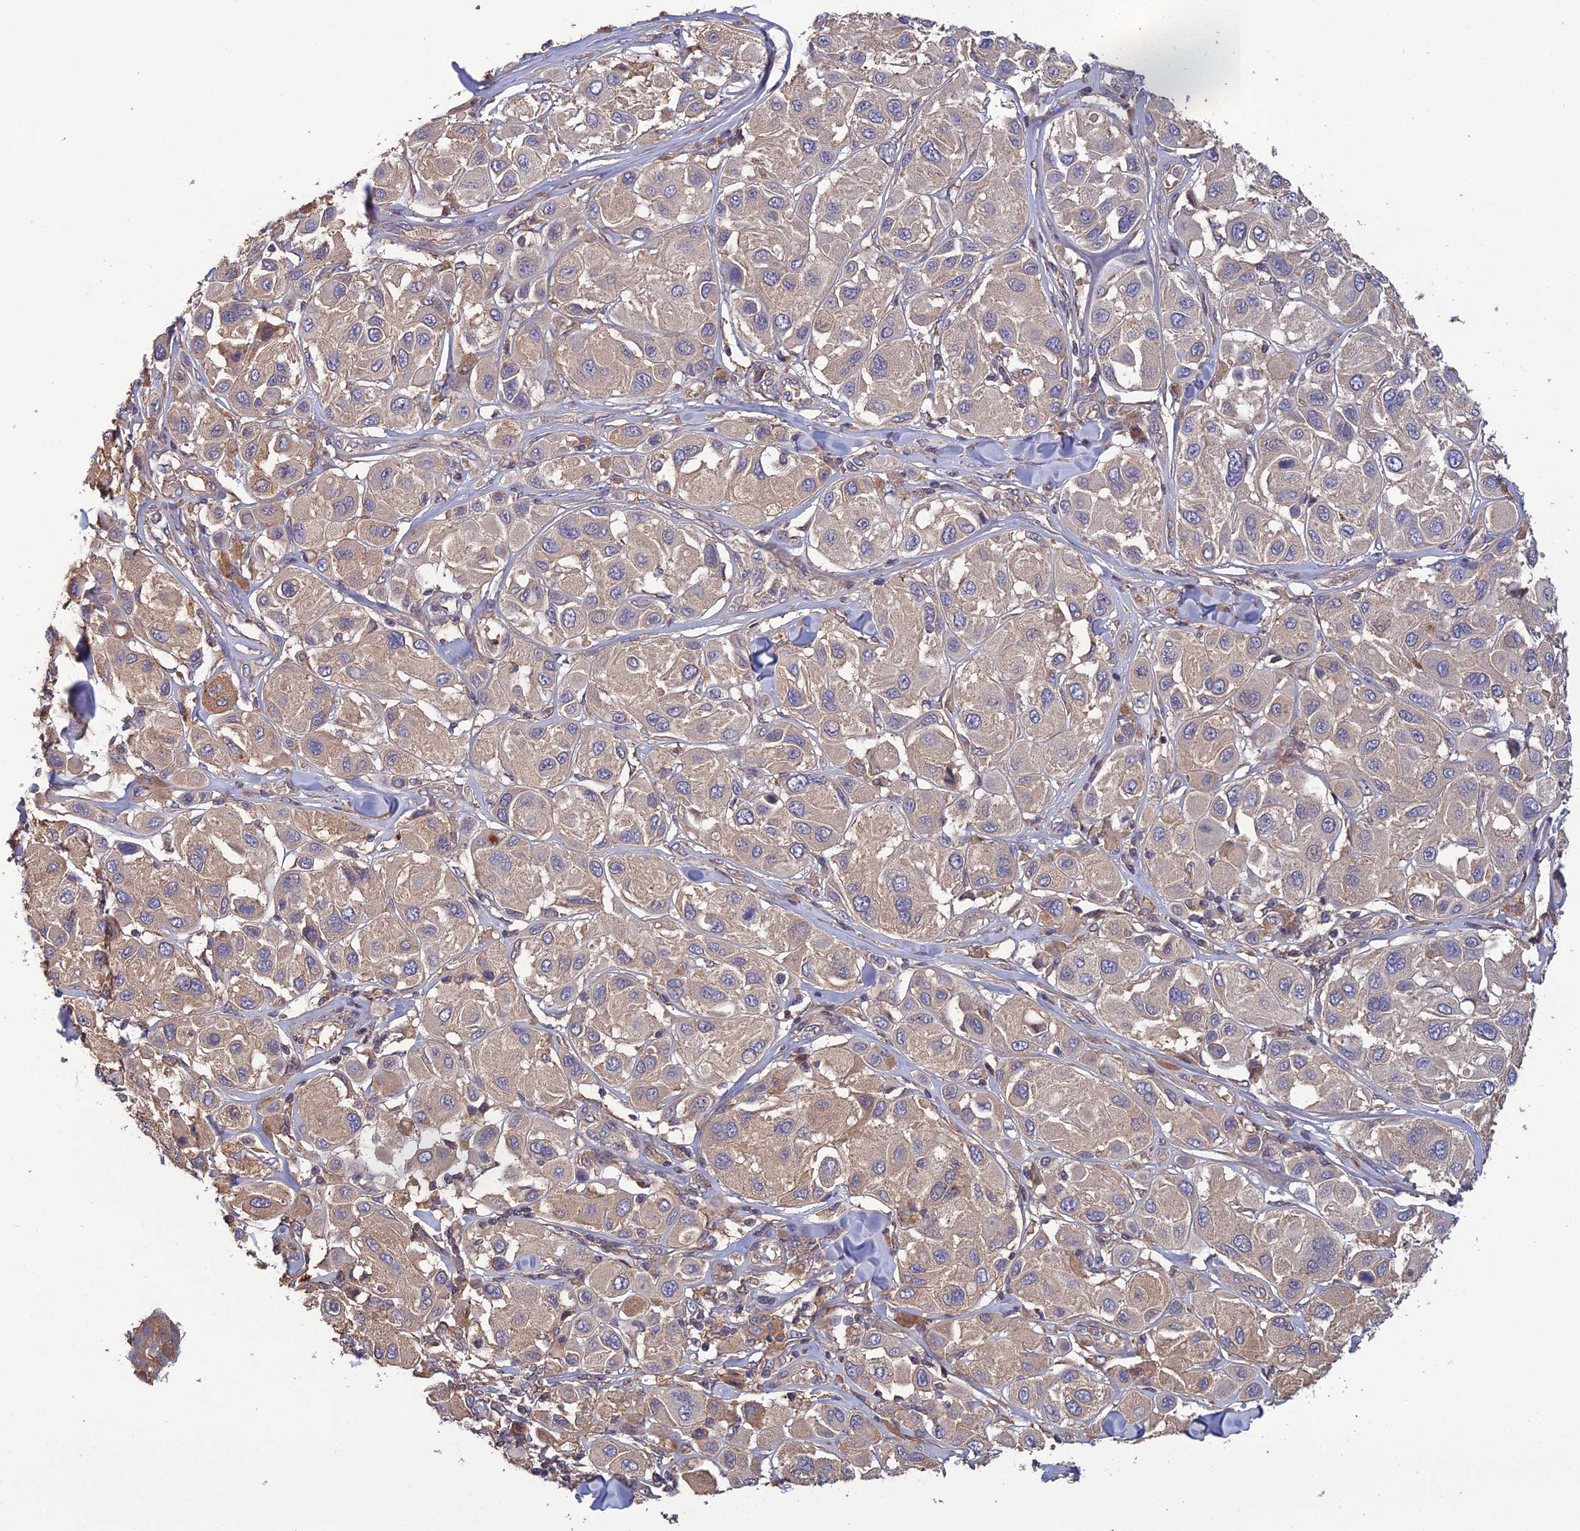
{"staining": {"intensity": "negative", "quantity": "none", "location": "none"}, "tissue": "melanoma", "cell_type": "Tumor cells", "image_type": "cancer", "snomed": [{"axis": "morphology", "description": "Malignant melanoma, Metastatic site"}, {"axis": "topography", "description": "Skin"}], "caption": "Tumor cells show no significant positivity in malignant melanoma (metastatic site).", "gene": "GALR2", "patient": {"sex": "male", "age": 41}}